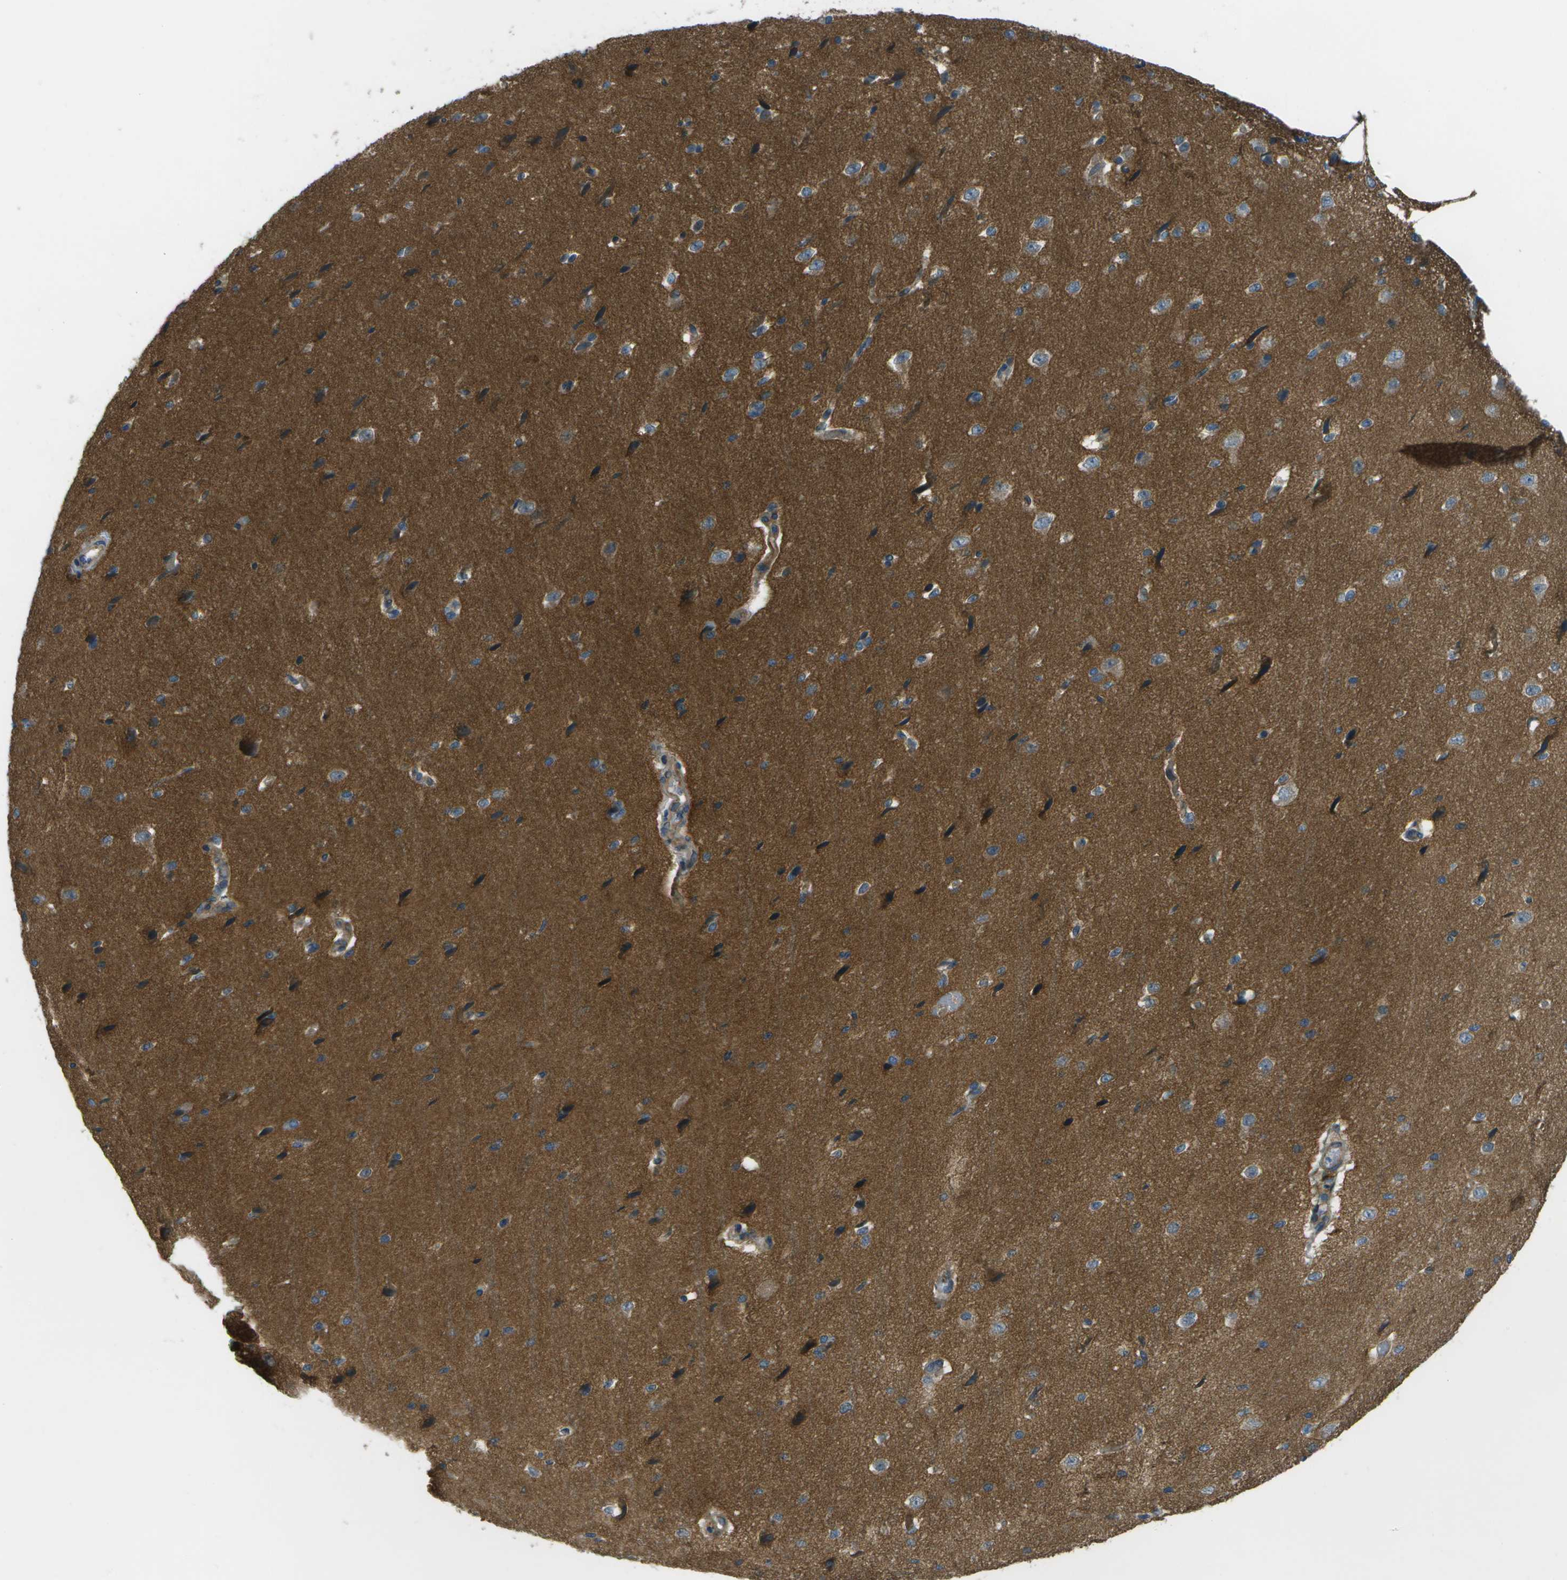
{"staining": {"intensity": "weak", "quantity": ">75%", "location": "cytoplasmic/membranous"}, "tissue": "cerebral cortex", "cell_type": "Endothelial cells", "image_type": "normal", "snomed": [{"axis": "morphology", "description": "Normal tissue, NOS"}, {"axis": "morphology", "description": "Developmental malformation"}, {"axis": "topography", "description": "Cerebral cortex"}], "caption": "Immunohistochemical staining of benign human cerebral cortex reveals >75% levels of weak cytoplasmic/membranous protein positivity in approximately >75% of endothelial cells.", "gene": "WNK2", "patient": {"sex": "female", "age": 30}}